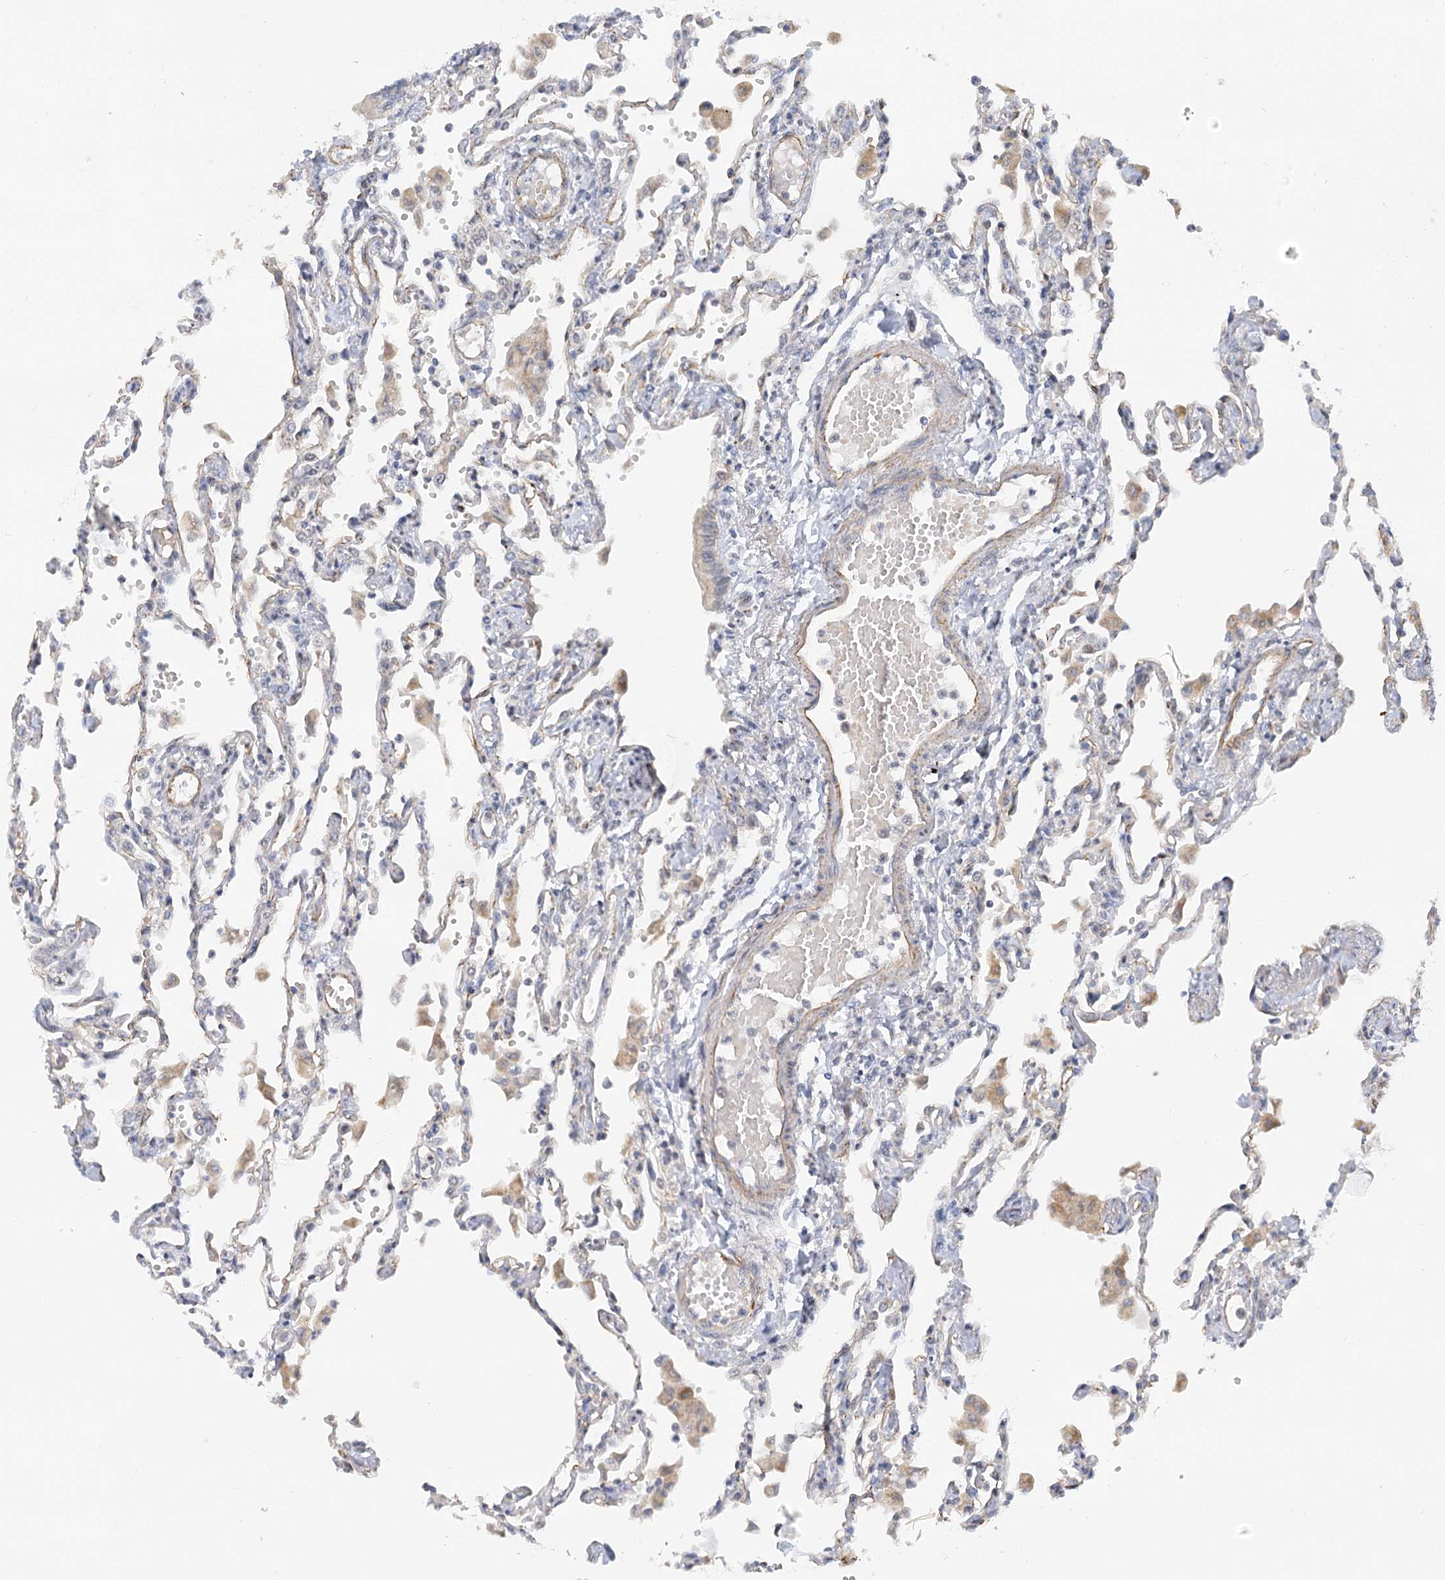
{"staining": {"intensity": "weak", "quantity": "<25%", "location": "cytoplasmic/membranous"}, "tissue": "lung", "cell_type": "Alveolar cells", "image_type": "normal", "snomed": [{"axis": "morphology", "description": "Normal tissue, NOS"}, {"axis": "topography", "description": "Bronchus"}, {"axis": "topography", "description": "Lung"}], "caption": "Immunohistochemical staining of benign human lung demonstrates no significant staining in alveolar cells.", "gene": "NELL2", "patient": {"sex": "female", "age": 49}}